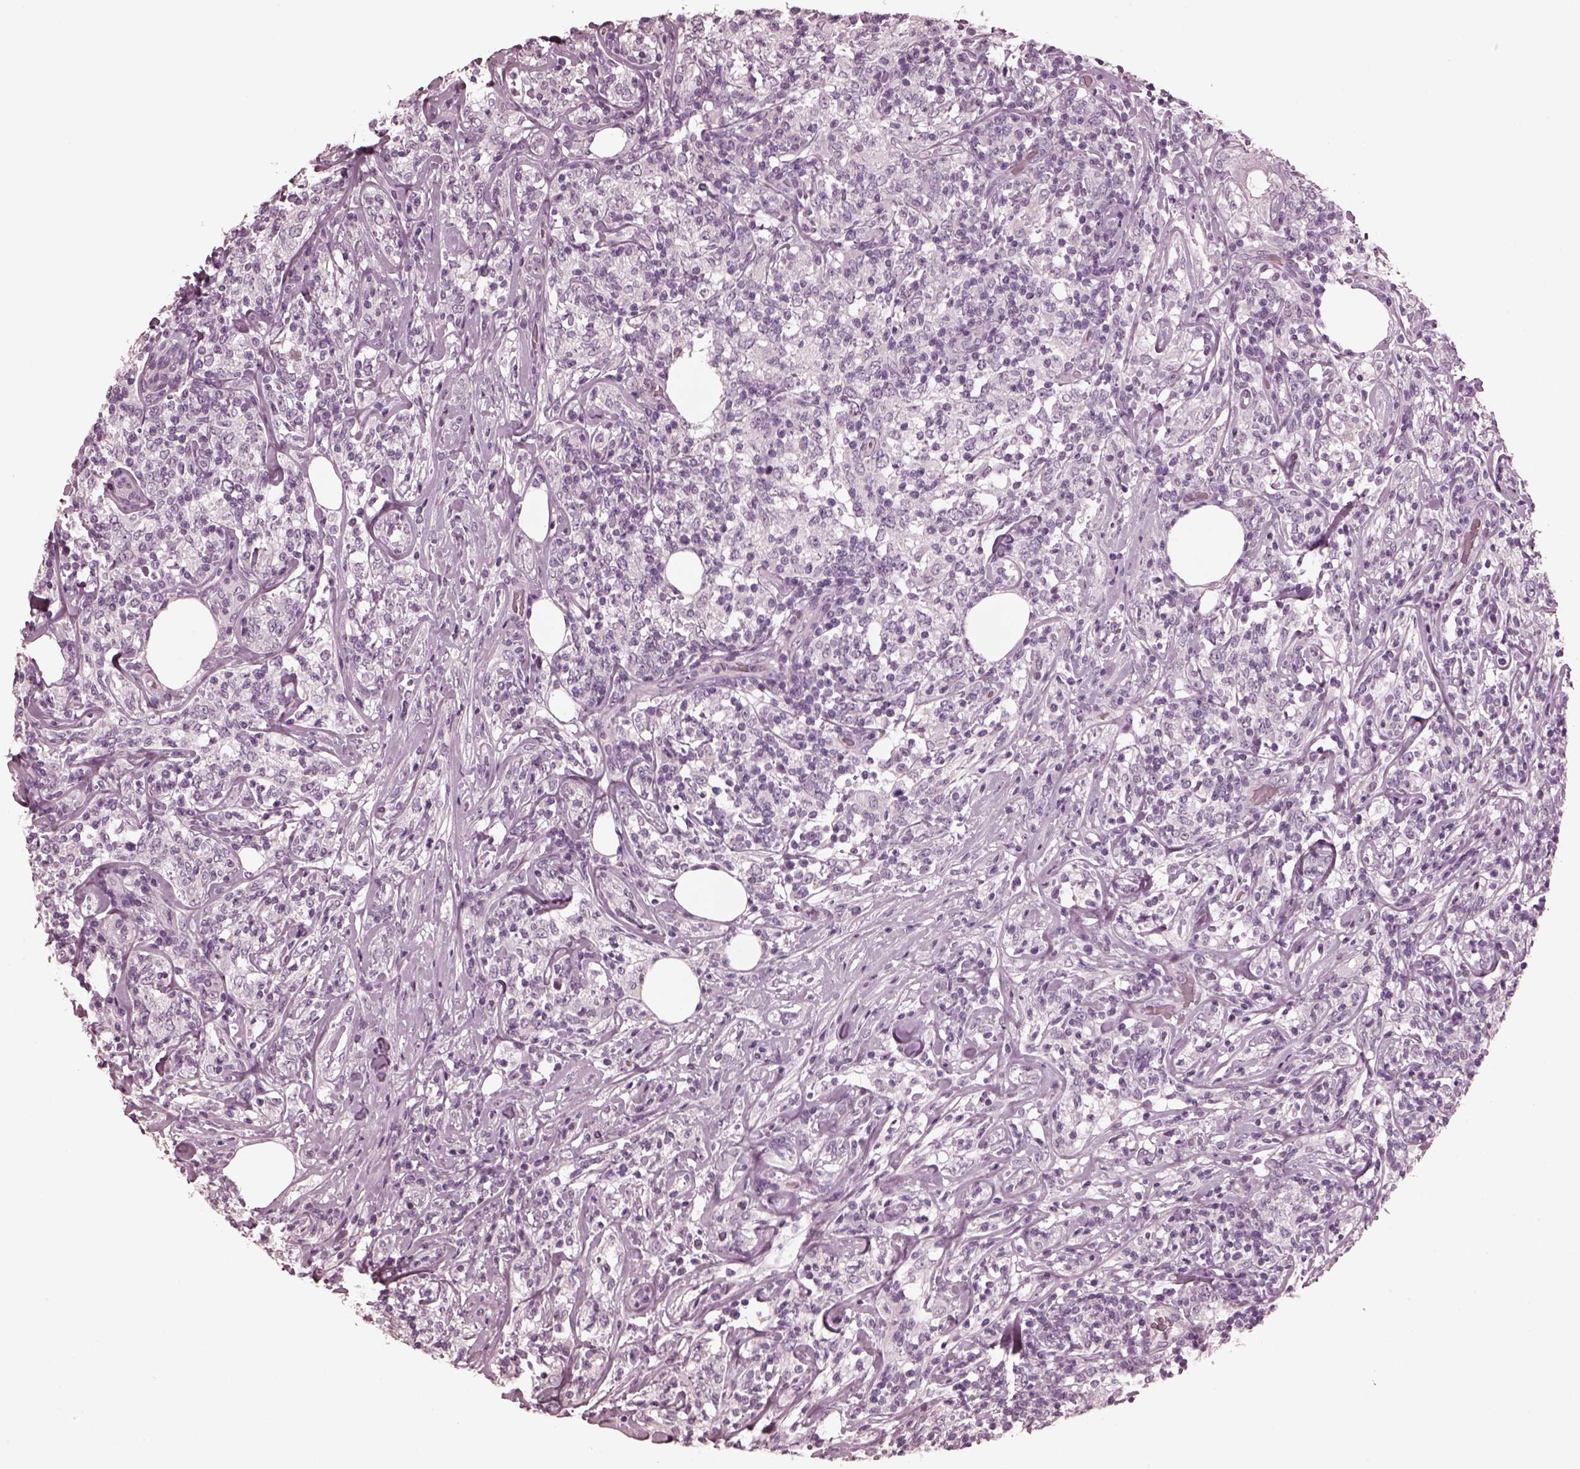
{"staining": {"intensity": "negative", "quantity": "none", "location": "none"}, "tissue": "lymphoma", "cell_type": "Tumor cells", "image_type": "cancer", "snomed": [{"axis": "morphology", "description": "Malignant lymphoma, non-Hodgkin's type, High grade"}, {"axis": "topography", "description": "Lymph node"}], "caption": "Immunohistochemical staining of lymphoma reveals no significant staining in tumor cells. (IHC, brightfield microscopy, high magnification).", "gene": "CGA", "patient": {"sex": "female", "age": 84}}